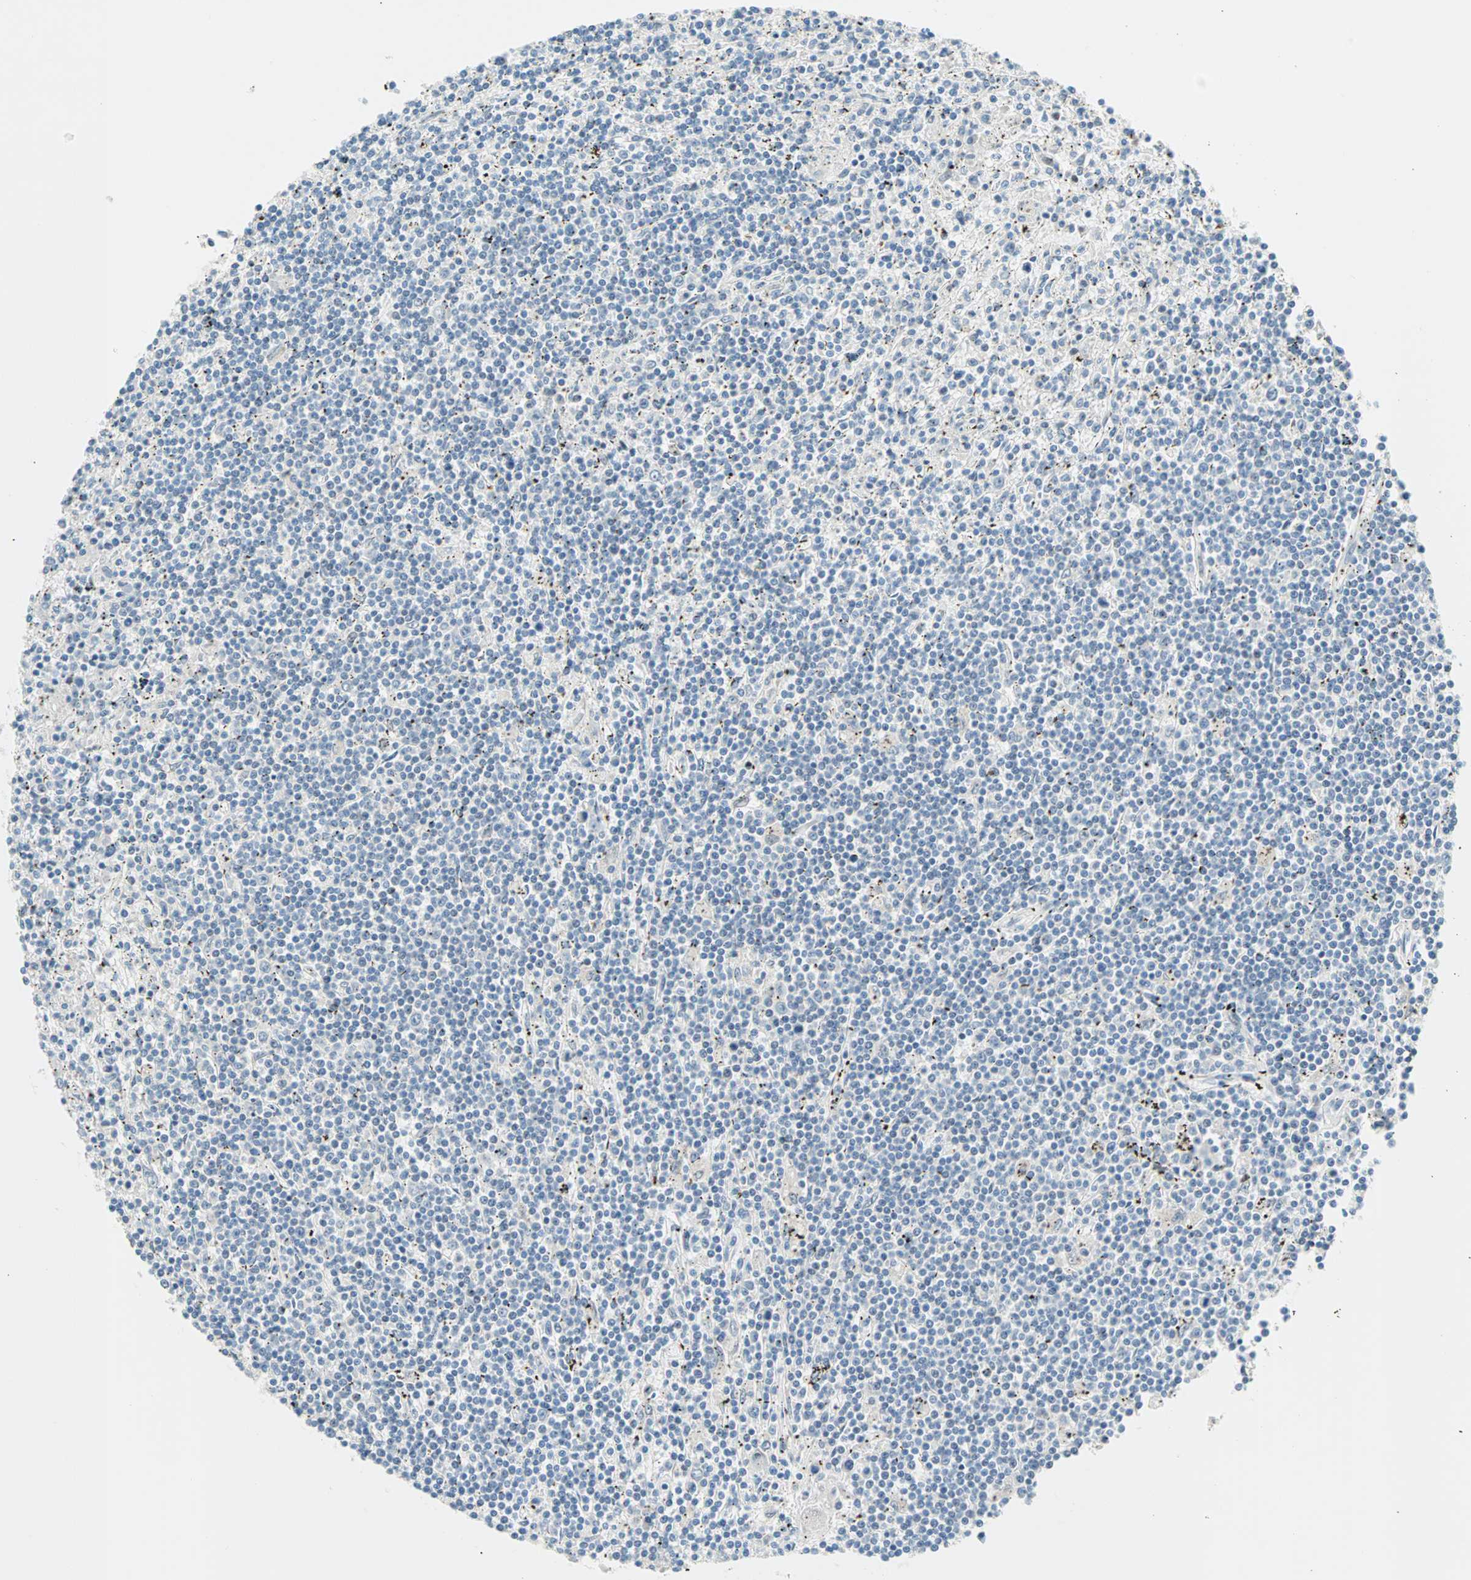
{"staining": {"intensity": "negative", "quantity": "none", "location": "none"}, "tissue": "lymphoma", "cell_type": "Tumor cells", "image_type": "cancer", "snomed": [{"axis": "morphology", "description": "Malignant lymphoma, non-Hodgkin's type, Low grade"}, {"axis": "topography", "description": "Spleen"}], "caption": "High power microscopy histopathology image of an immunohistochemistry (IHC) histopathology image of lymphoma, revealing no significant expression in tumor cells. (Brightfield microscopy of DAB immunohistochemistry at high magnification).", "gene": "TMEM163", "patient": {"sex": "male", "age": 76}}